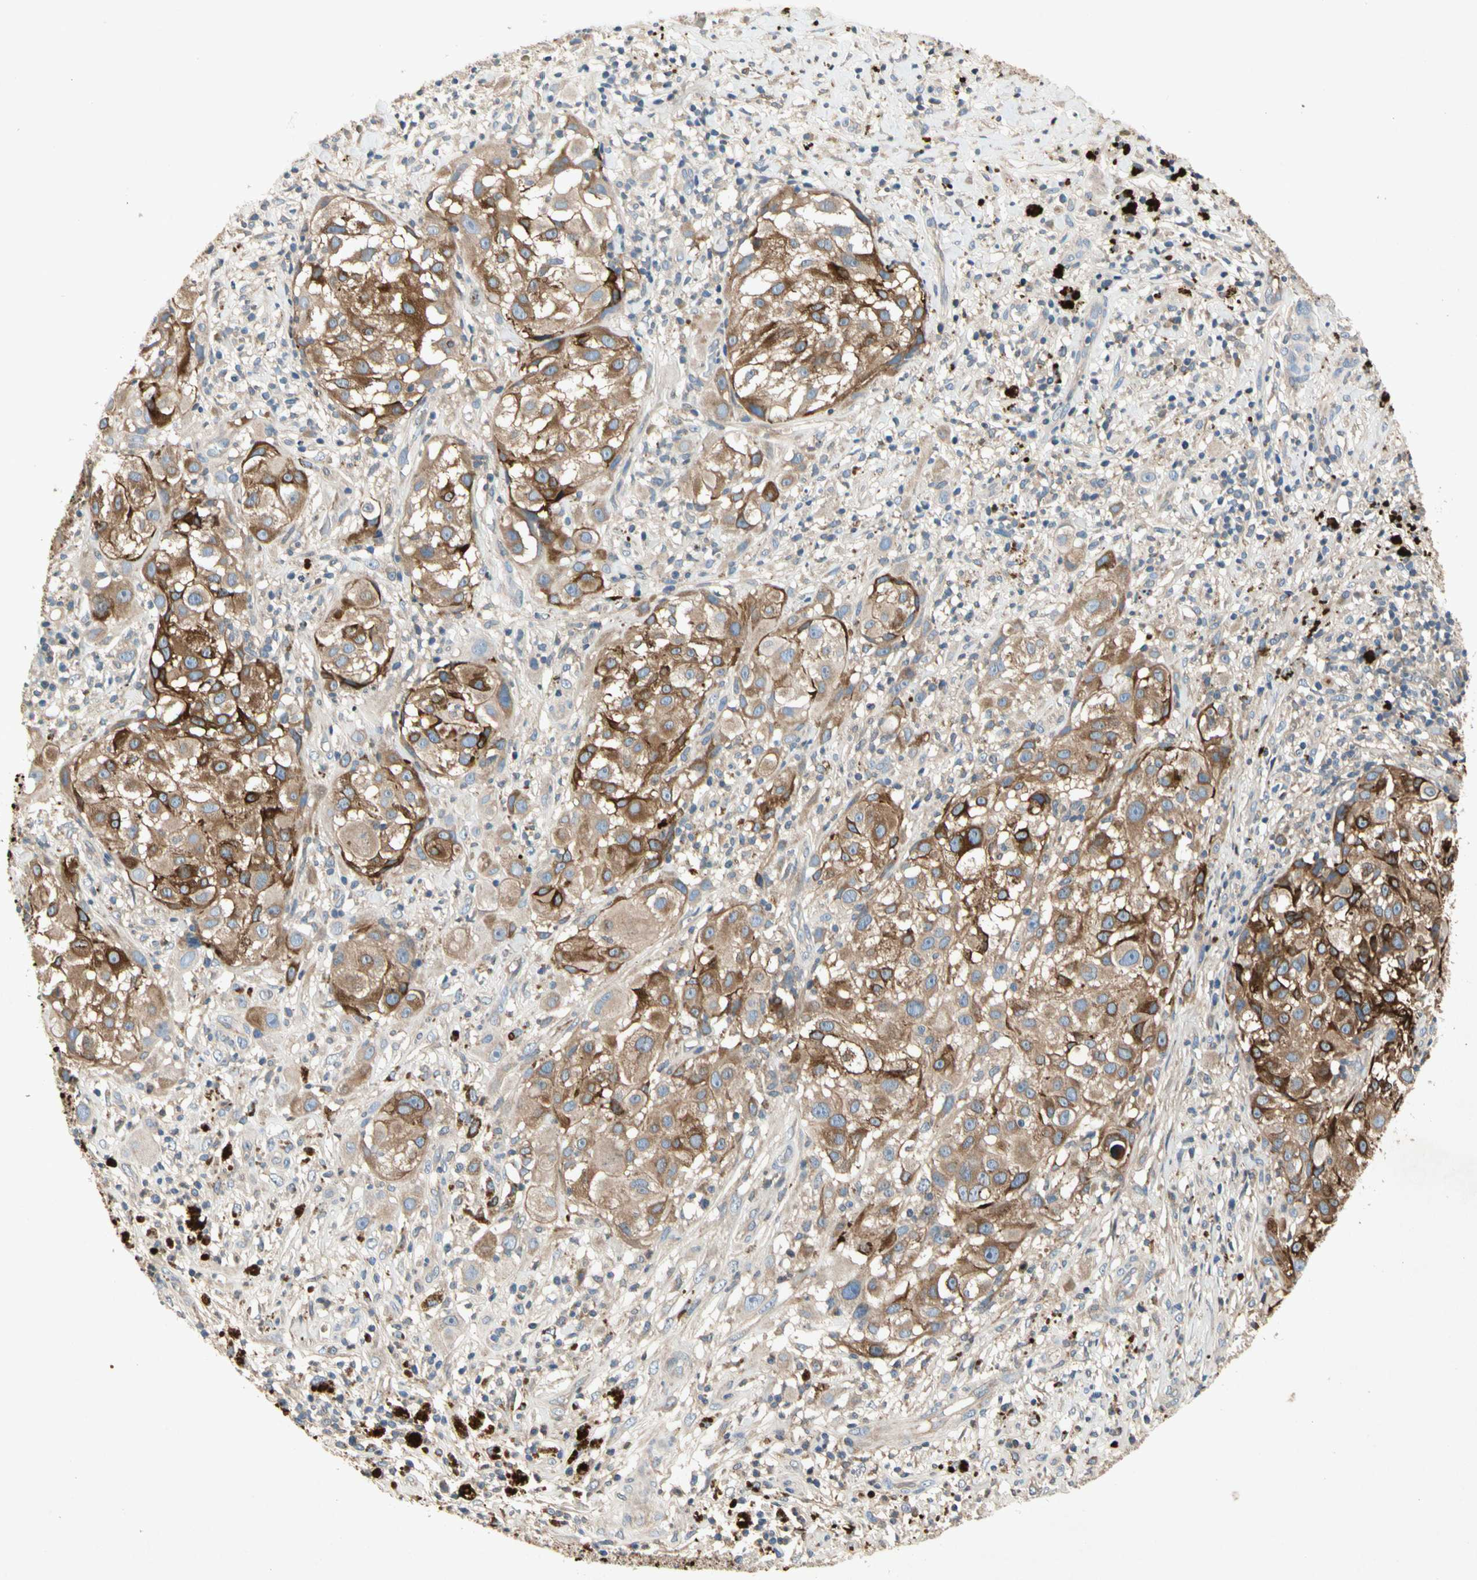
{"staining": {"intensity": "strong", "quantity": ">75%", "location": "cytoplasmic/membranous"}, "tissue": "melanoma", "cell_type": "Tumor cells", "image_type": "cancer", "snomed": [{"axis": "morphology", "description": "Necrosis, NOS"}, {"axis": "morphology", "description": "Malignant melanoma, NOS"}, {"axis": "topography", "description": "Skin"}], "caption": "Human melanoma stained for a protein (brown) shows strong cytoplasmic/membranous positive staining in approximately >75% of tumor cells.", "gene": "CRTAC1", "patient": {"sex": "female", "age": 87}}